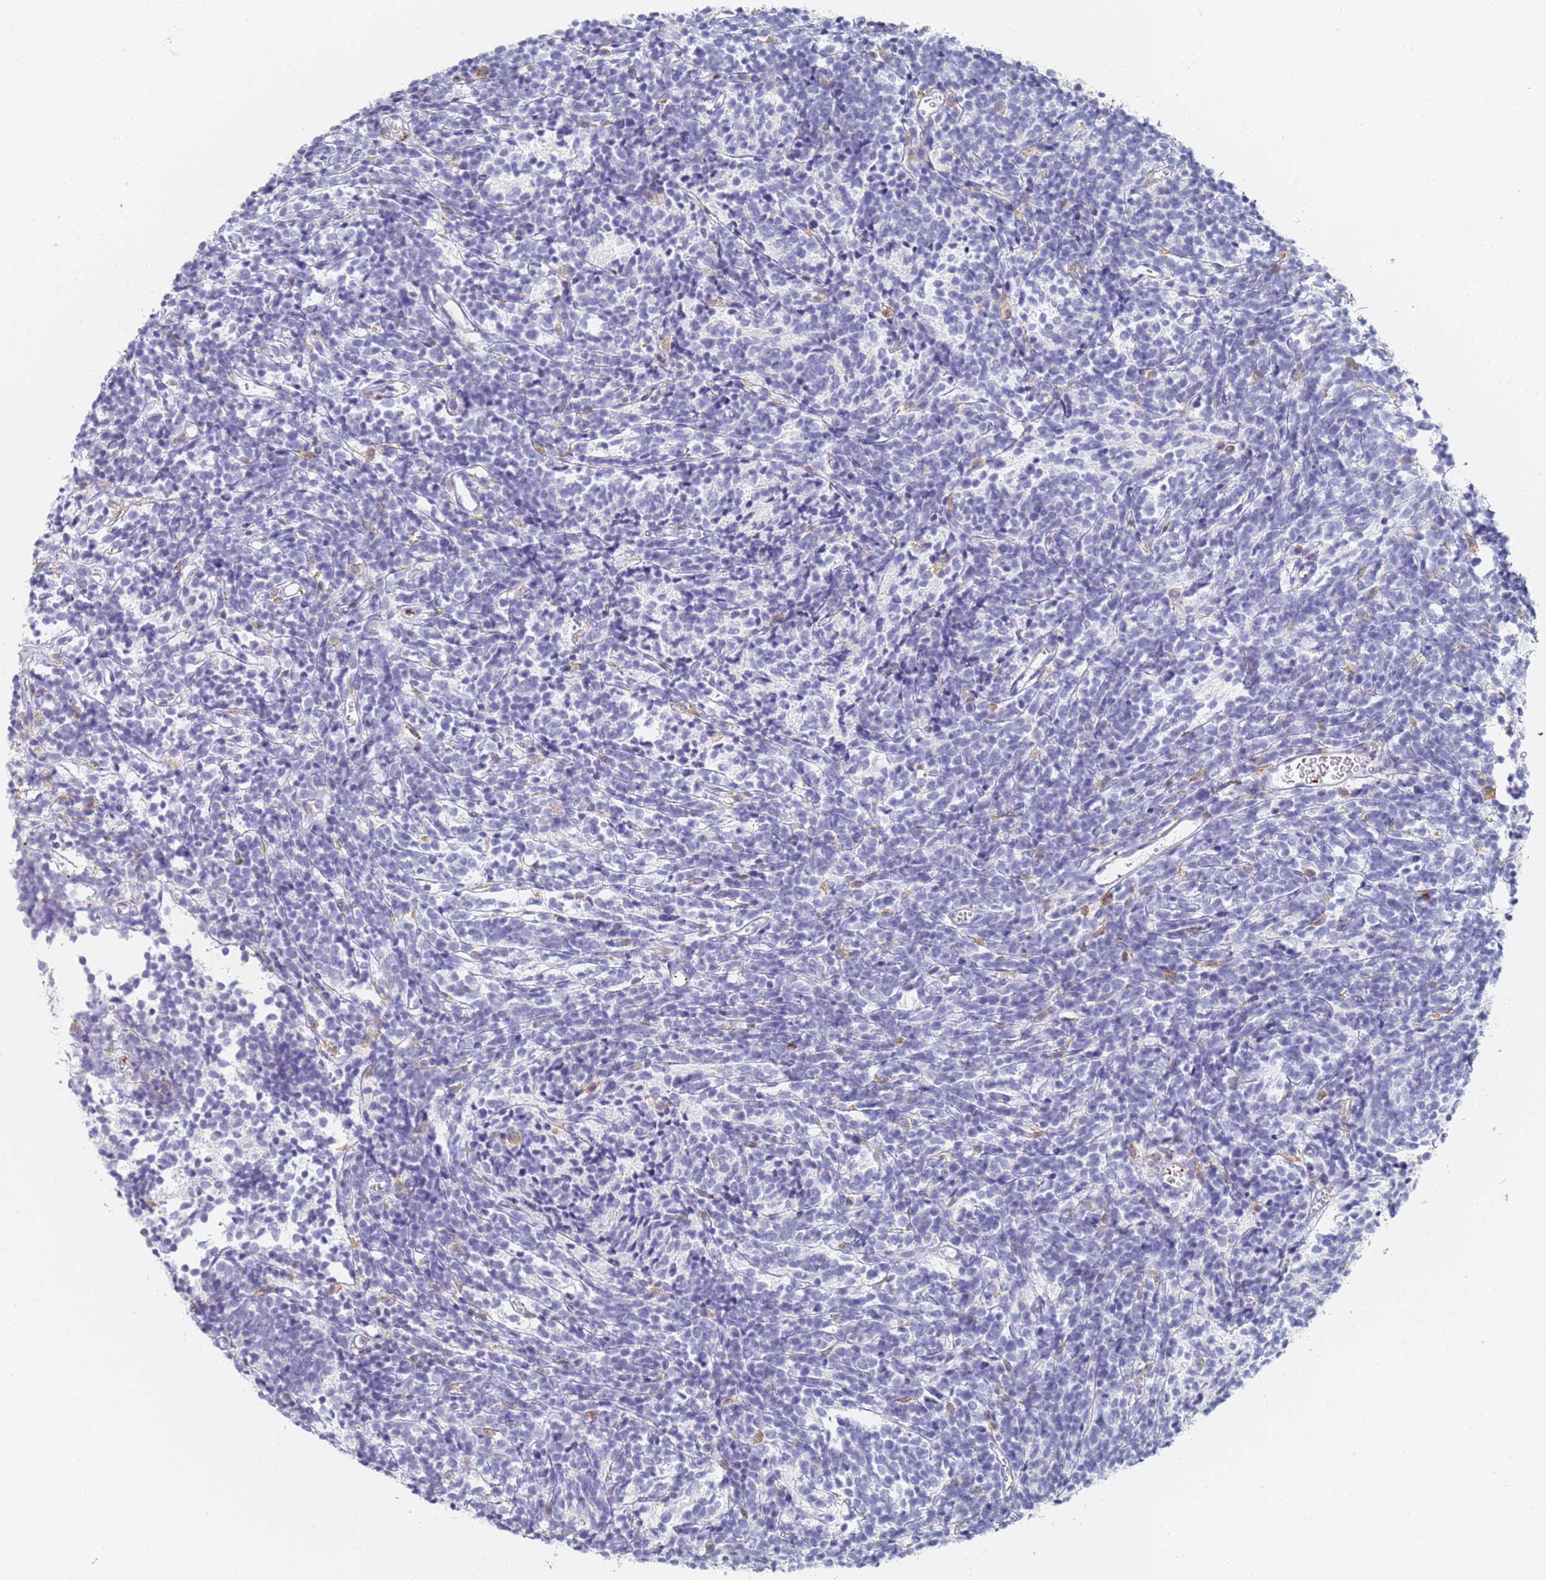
{"staining": {"intensity": "negative", "quantity": "none", "location": "none"}, "tissue": "glioma", "cell_type": "Tumor cells", "image_type": "cancer", "snomed": [{"axis": "morphology", "description": "Glioma, malignant, Low grade"}, {"axis": "topography", "description": "Brain"}], "caption": "Tumor cells show no significant protein expression in glioma. The staining was performed using DAB (3,3'-diaminobenzidine) to visualize the protein expression in brown, while the nuclei were stained in blue with hematoxylin (Magnification: 20x).", "gene": "BIN2", "patient": {"sex": "female", "age": 1}}